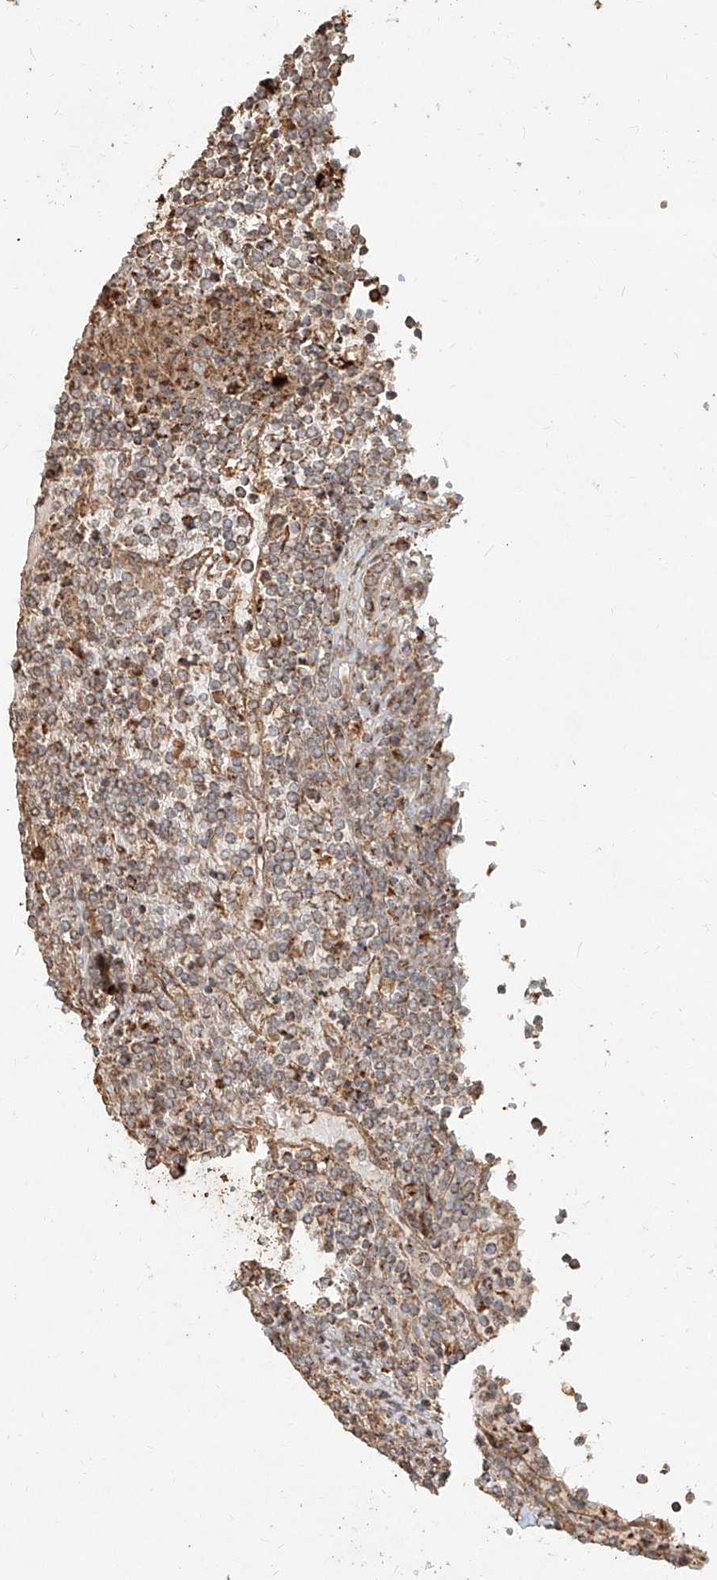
{"staining": {"intensity": "moderate", "quantity": ">75%", "location": "cytoplasmic/membranous"}, "tissue": "lymphoma", "cell_type": "Tumor cells", "image_type": "cancer", "snomed": [{"axis": "morphology", "description": "Malignant lymphoma, non-Hodgkin's type, Low grade"}, {"axis": "topography", "description": "Spleen"}], "caption": "Immunohistochemistry photomicrograph of neoplastic tissue: low-grade malignant lymphoma, non-Hodgkin's type stained using immunohistochemistry (IHC) demonstrates medium levels of moderate protein expression localized specifically in the cytoplasmic/membranous of tumor cells, appearing as a cytoplasmic/membranous brown color.", "gene": "EFNB1", "patient": {"sex": "female", "age": 19}}